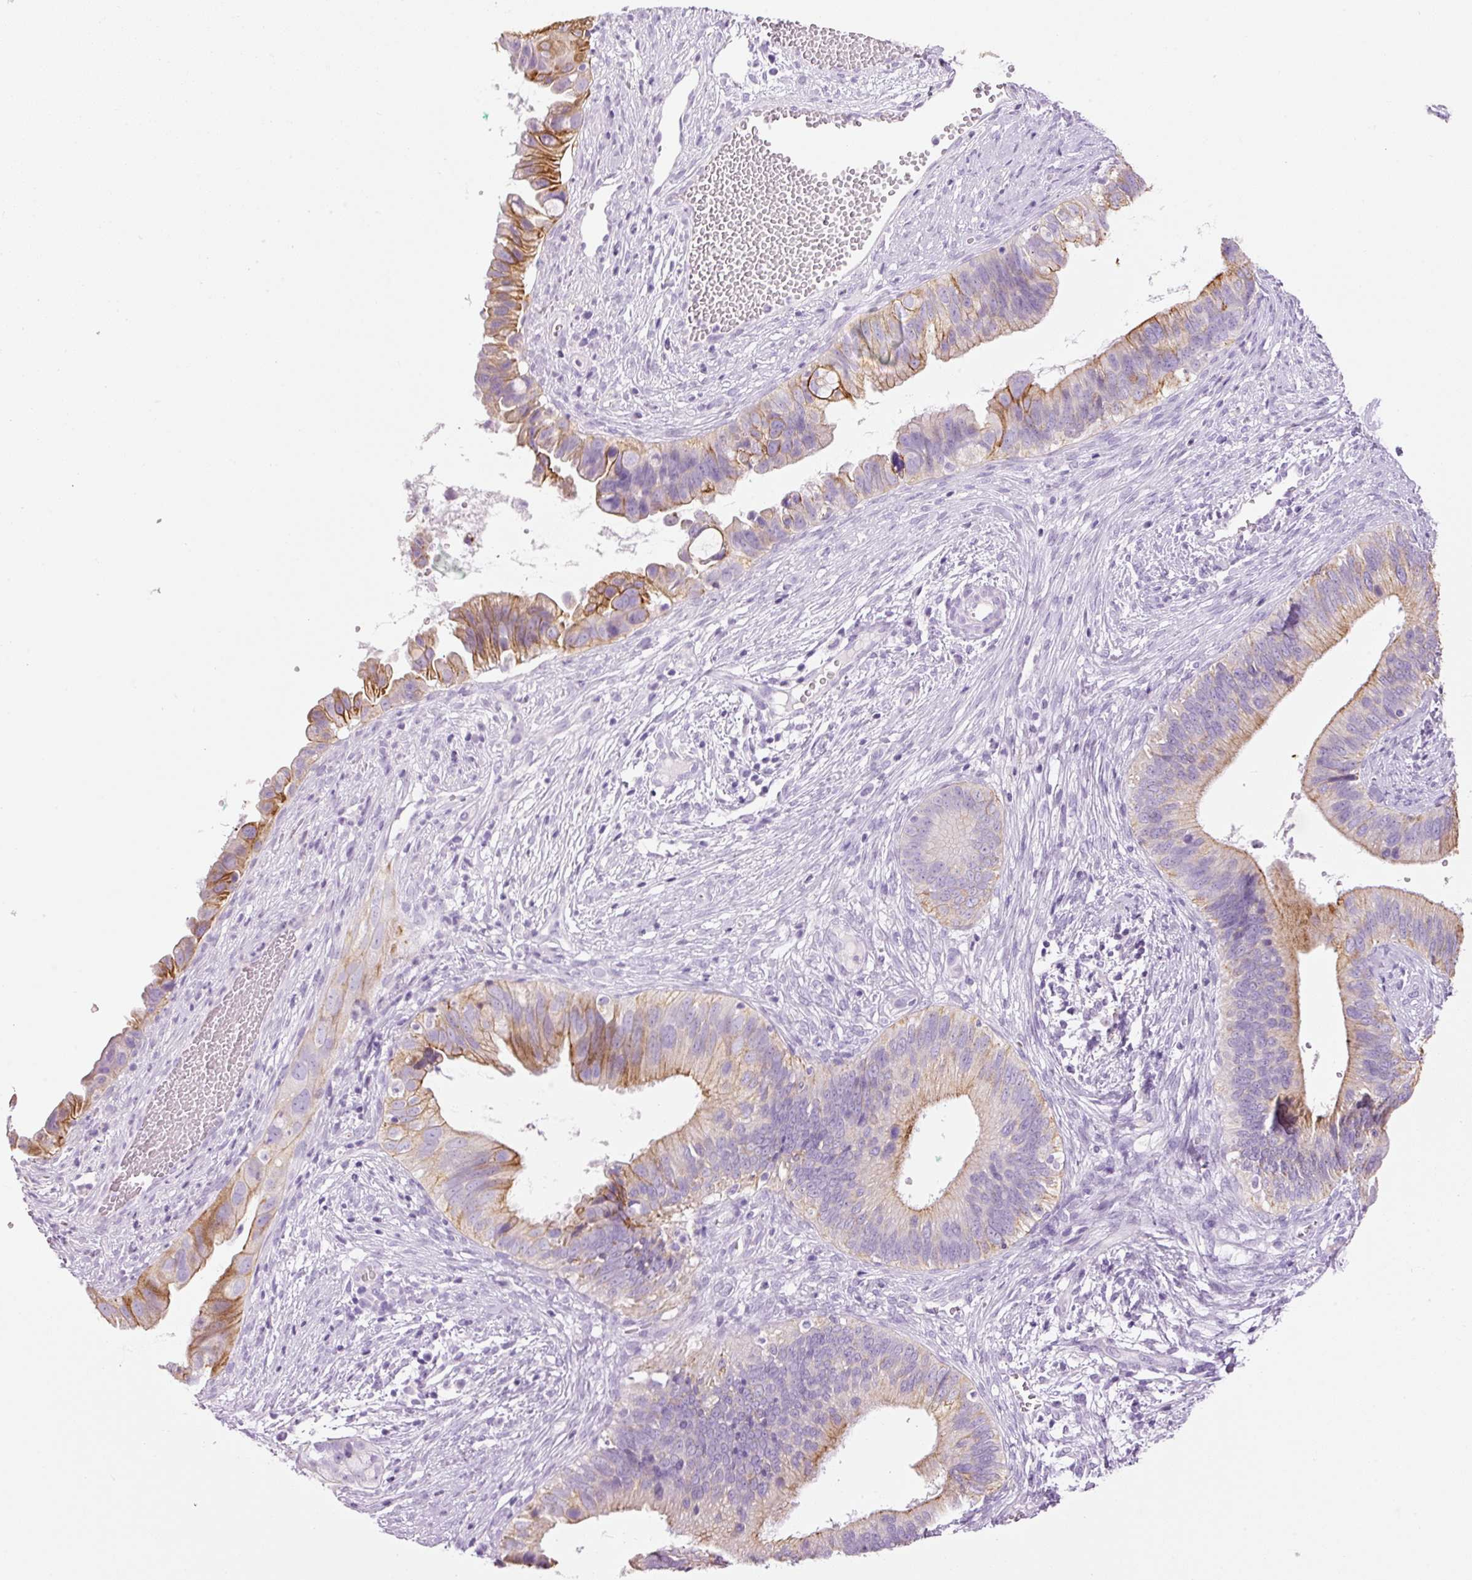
{"staining": {"intensity": "moderate", "quantity": "25%-75%", "location": "cytoplasmic/membranous"}, "tissue": "cervical cancer", "cell_type": "Tumor cells", "image_type": "cancer", "snomed": [{"axis": "morphology", "description": "Adenocarcinoma, NOS"}, {"axis": "topography", "description": "Cervix"}], "caption": "Moderate cytoplasmic/membranous protein expression is appreciated in approximately 25%-75% of tumor cells in cervical cancer.", "gene": "CARD16", "patient": {"sex": "female", "age": 42}}